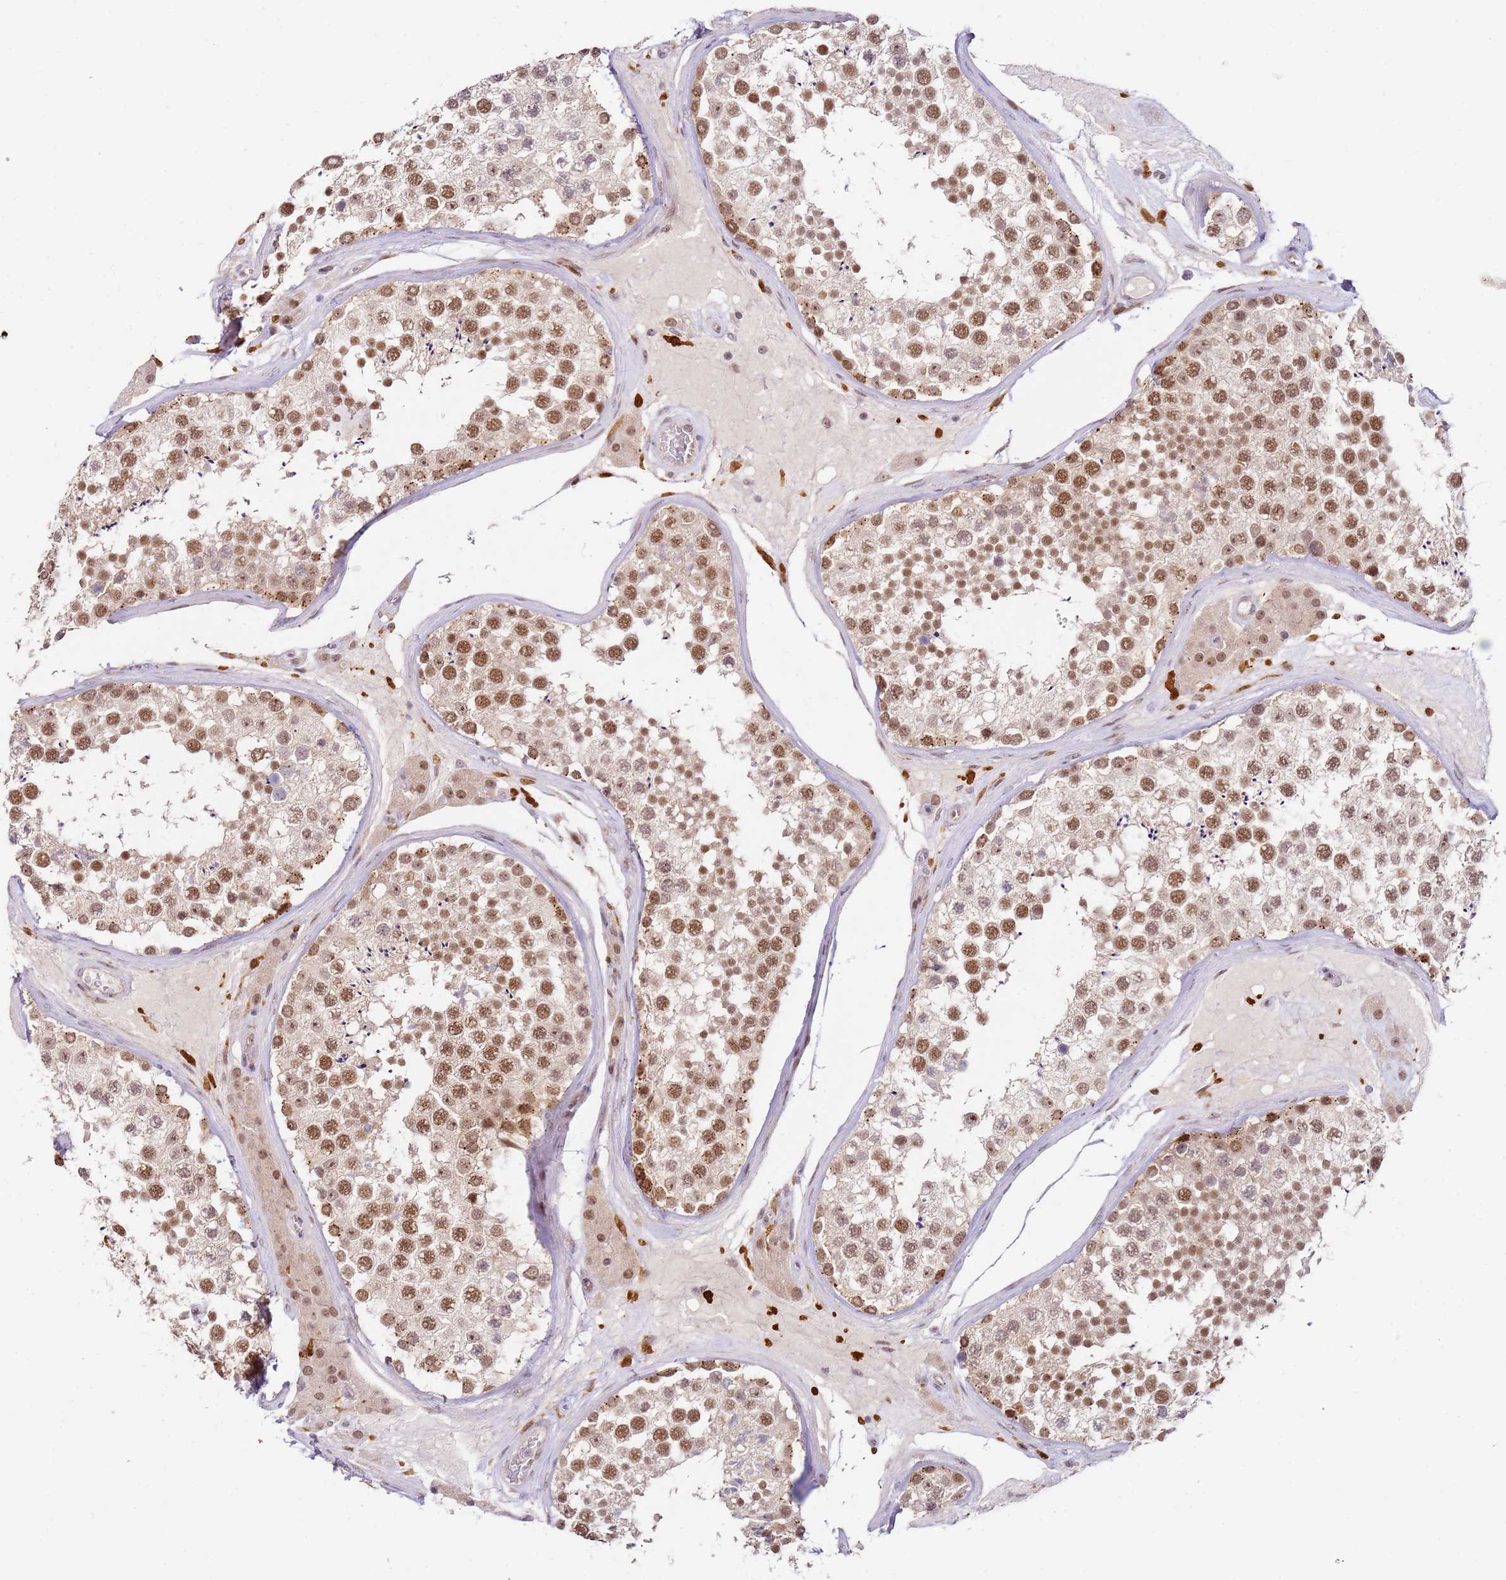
{"staining": {"intensity": "moderate", "quantity": ">75%", "location": "nuclear"}, "tissue": "testis", "cell_type": "Cells in seminiferous ducts", "image_type": "normal", "snomed": [{"axis": "morphology", "description": "Normal tissue, NOS"}, {"axis": "topography", "description": "Testis"}], "caption": "The image demonstrates staining of benign testis, revealing moderate nuclear protein positivity (brown color) within cells in seminiferous ducts.", "gene": "LGALSL", "patient": {"sex": "male", "age": 46}}